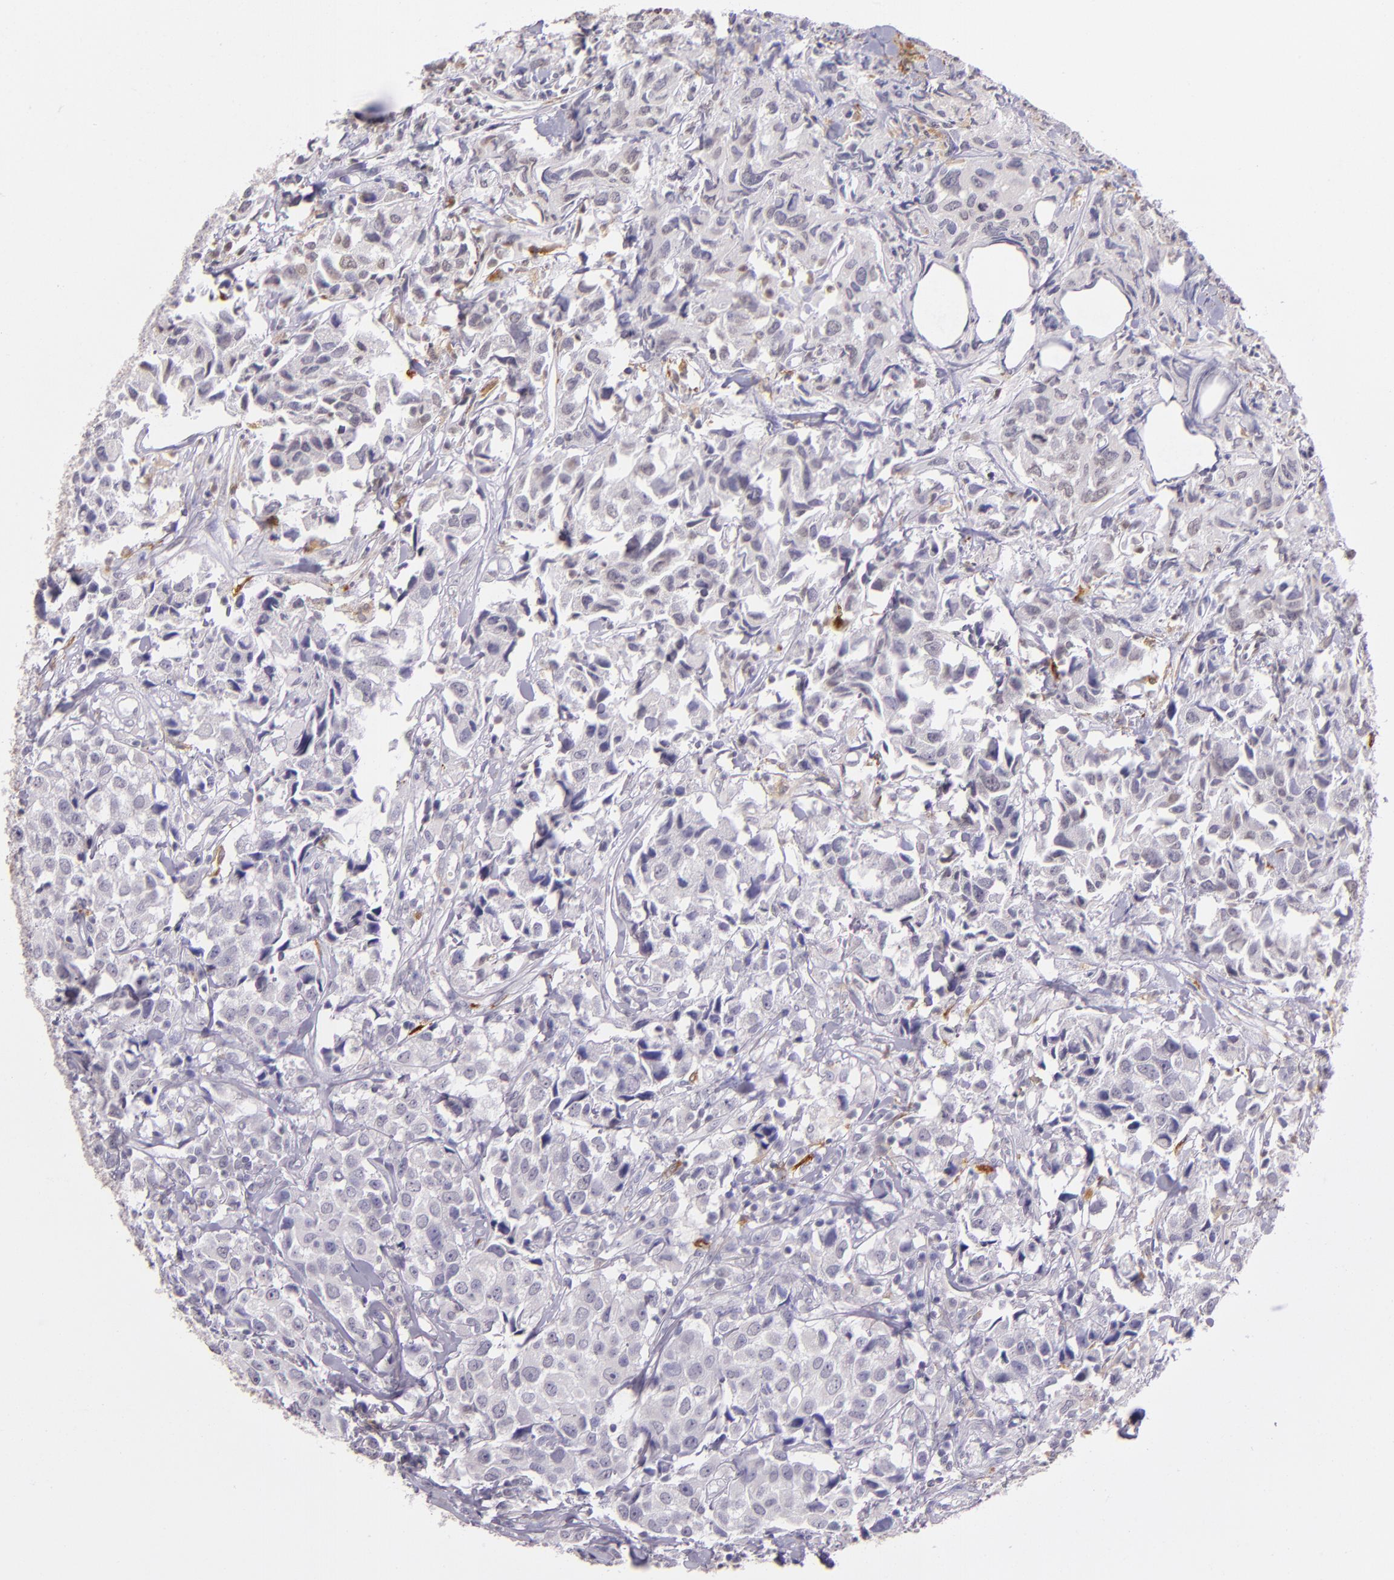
{"staining": {"intensity": "negative", "quantity": "none", "location": "none"}, "tissue": "urothelial cancer", "cell_type": "Tumor cells", "image_type": "cancer", "snomed": [{"axis": "morphology", "description": "Urothelial carcinoma, High grade"}, {"axis": "topography", "description": "Urinary bladder"}], "caption": "Urothelial carcinoma (high-grade) stained for a protein using immunohistochemistry (IHC) reveals no positivity tumor cells.", "gene": "RTN1", "patient": {"sex": "female", "age": 75}}